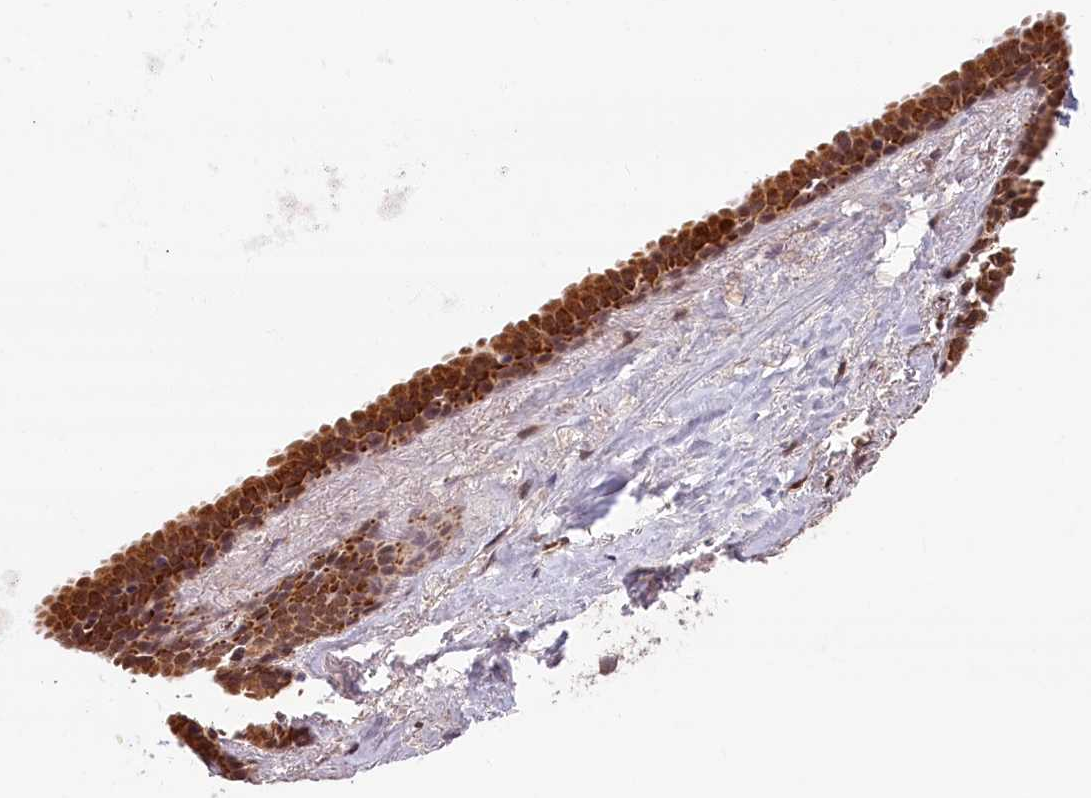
{"staining": {"intensity": "moderate", "quantity": "25%-75%", "location": "nuclear"}, "tissue": "adipose tissue", "cell_type": "Adipocytes", "image_type": "normal", "snomed": [{"axis": "morphology", "description": "Normal tissue, NOS"}, {"axis": "topography", "description": "Salivary gland"}, {"axis": "topography", "description": "Peripheral nerve tissue"}], "caption": "Immunohistochemistry (IHC) image of benign adipose tissue: human adipose tissue stained using immunohistochemistry demonstrates medium levels of moderate protein expression localized specifically in the nuclear of adipocytes, appearing as a nuclear brown color.", "gene": "KCNK6", "patient": {"sex": "male", "age": 62}}